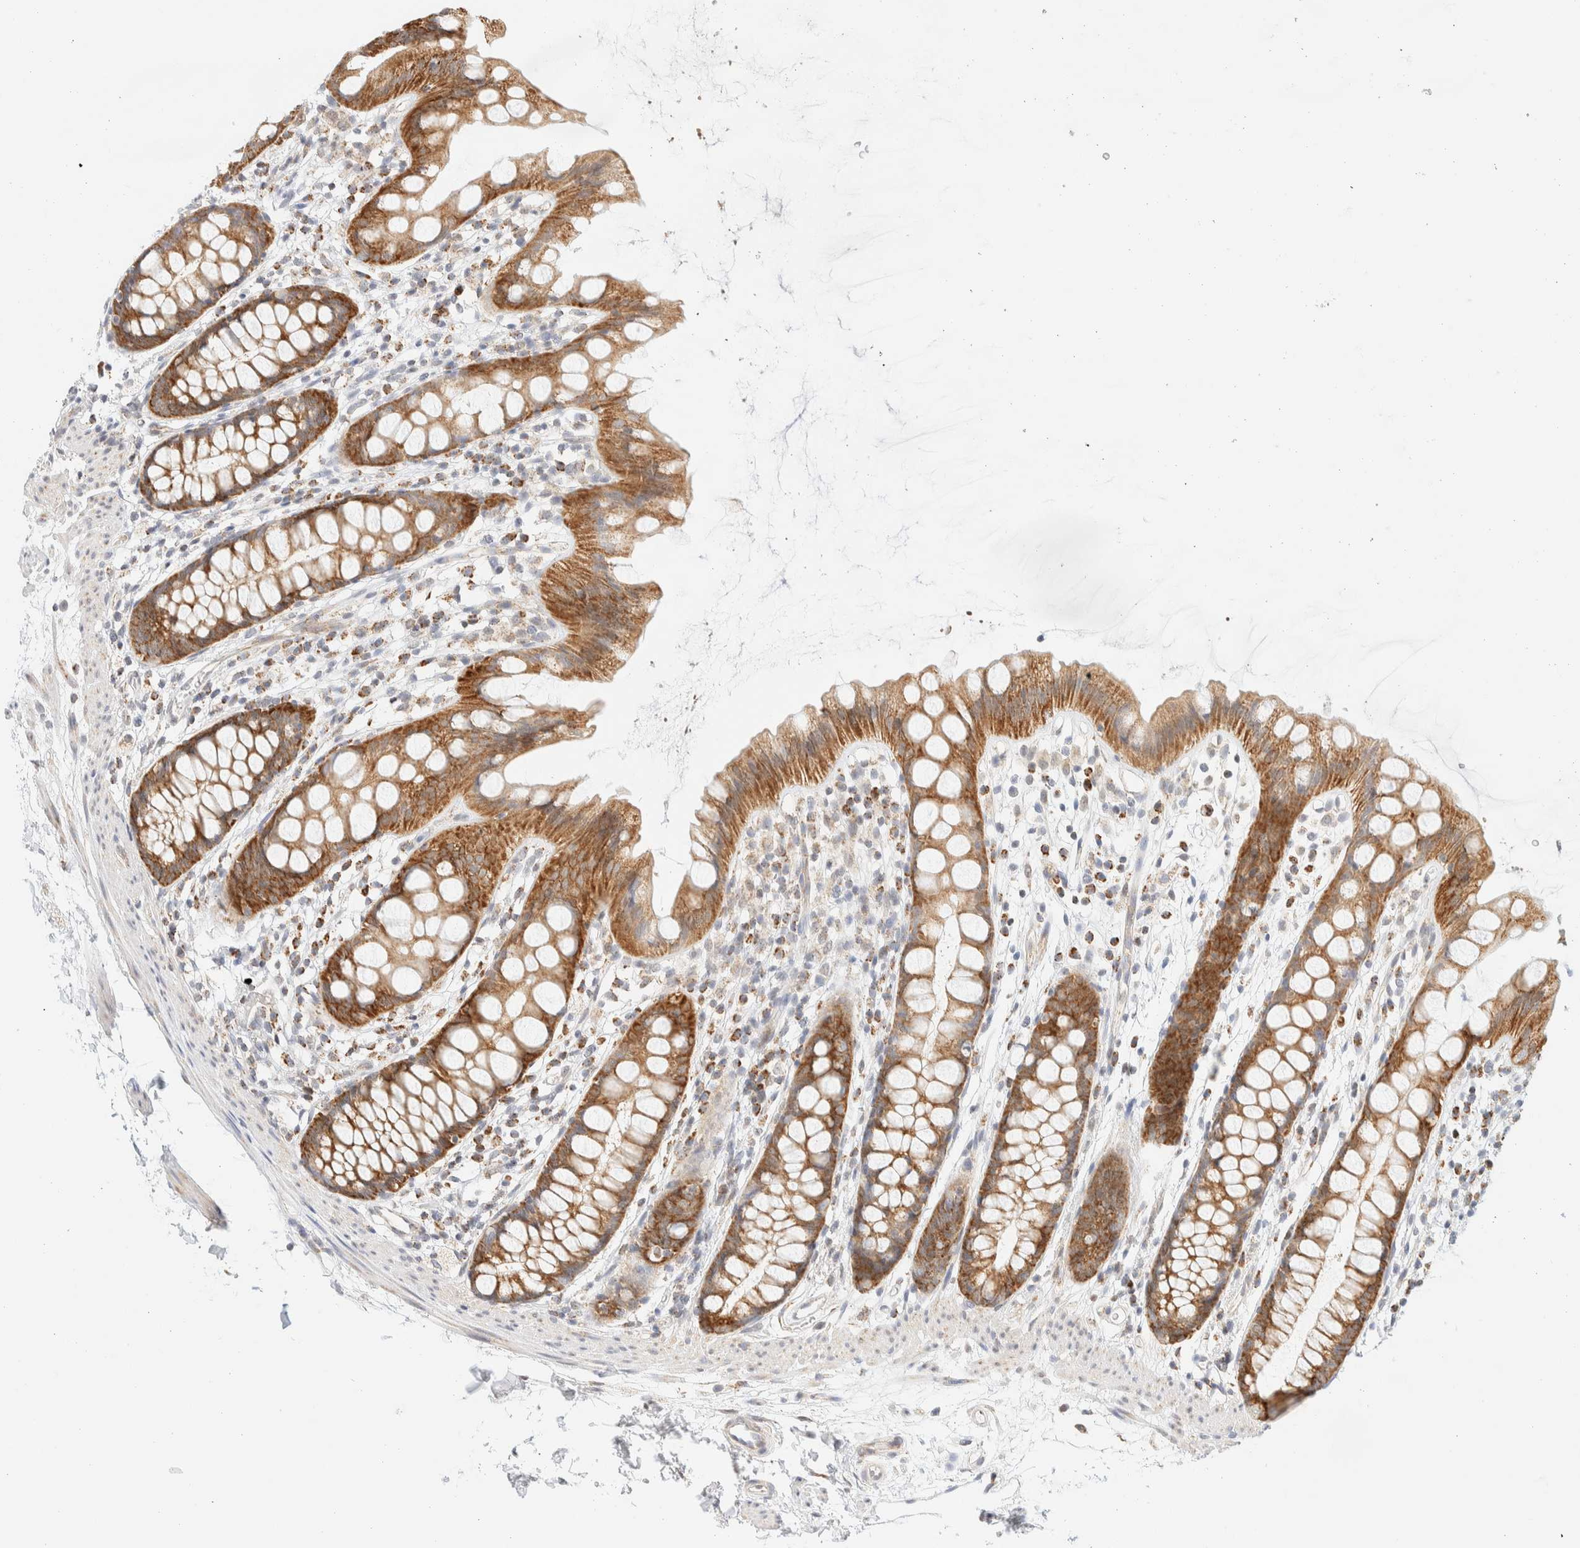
{"staining": {"intensity": "moderate", "quantity": ">75%", "location": "cytoplasmic/membranous"}, "tissue": "rectum", "cell_type": "Glandular cells", "image_type": "normal", "snomed": [{"axis": "morphology", "description": "Normal tissue, NOS"}, {"axis": "topography", "description": "Rectum"}], "caption": "Immunohistochemical staining of unremarkable human rectum reveals moderate cytoplasmic/membranous protein positivity in approximately >75% of glandular cells. The staining was performed using DAB (3,3'-diaminobenzidine) to visualize the protein expression in brown, while the nuclei were stained in blue with hematoxylin (Magnification: 20x).", "gene": "PPM1K", "patient": {"sex": "female", "age": 65}}